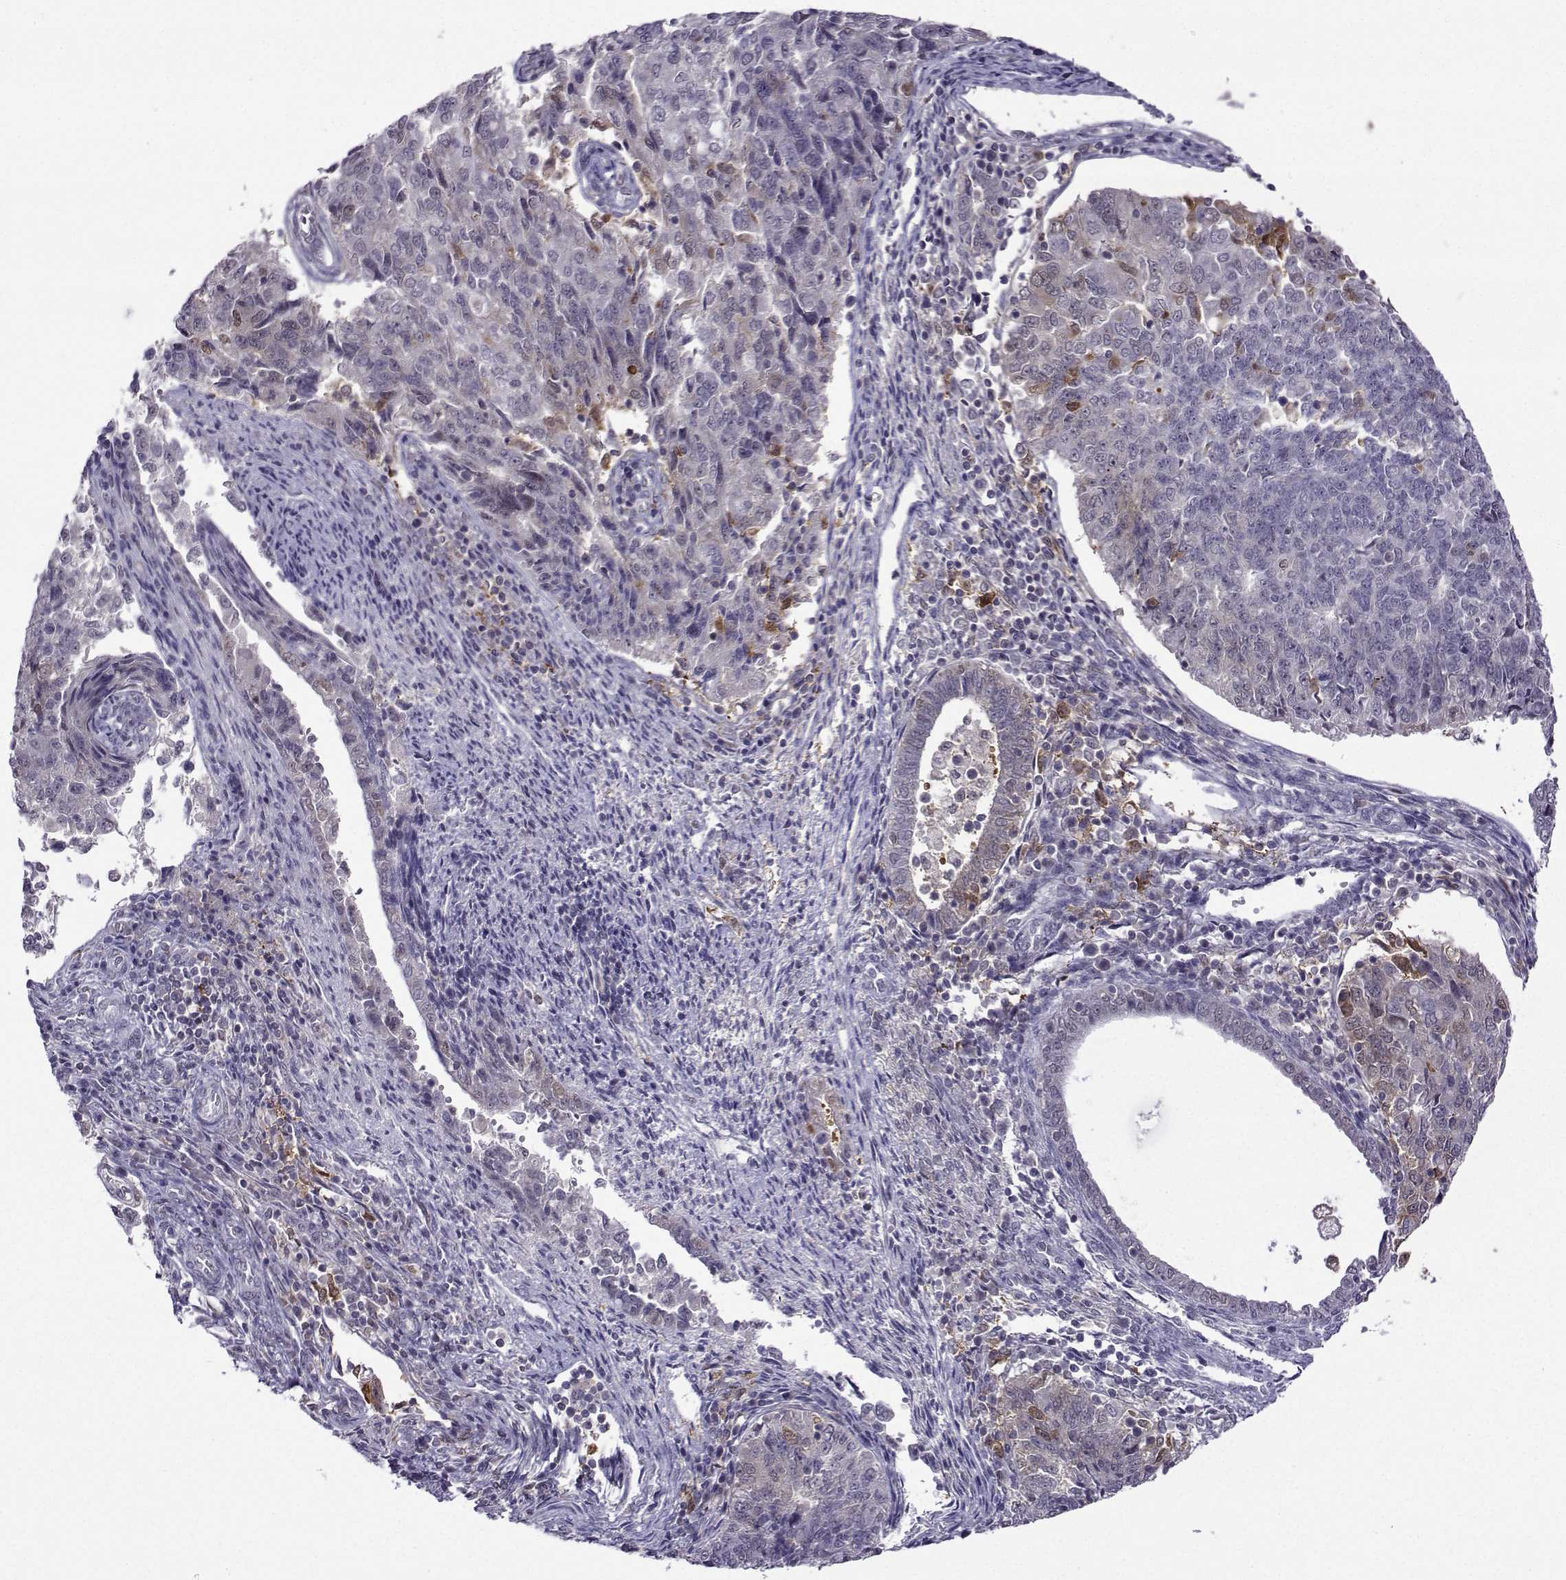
{"staining": {"intensity": "moderate", "quantity": "<25%", "location": "cytoplasmic/membranous"}, "tissue": "endometrial cancer", "cell_type": "Tumor cells", "image_type": "cancer", "snomed": [{"axis": "morphology", "description": "Adenocarcinoma, NOS"}, {"axis": "topography", "description": "Endometrium"}], "caption": "Protein staining displays moderate cytoplasmic/membranous staining in about <25% of tumor cells in endometrial cancer (adenocarcinoma).", "gene": "DDX20", "patient": {"sex": "female", "age": 43}}